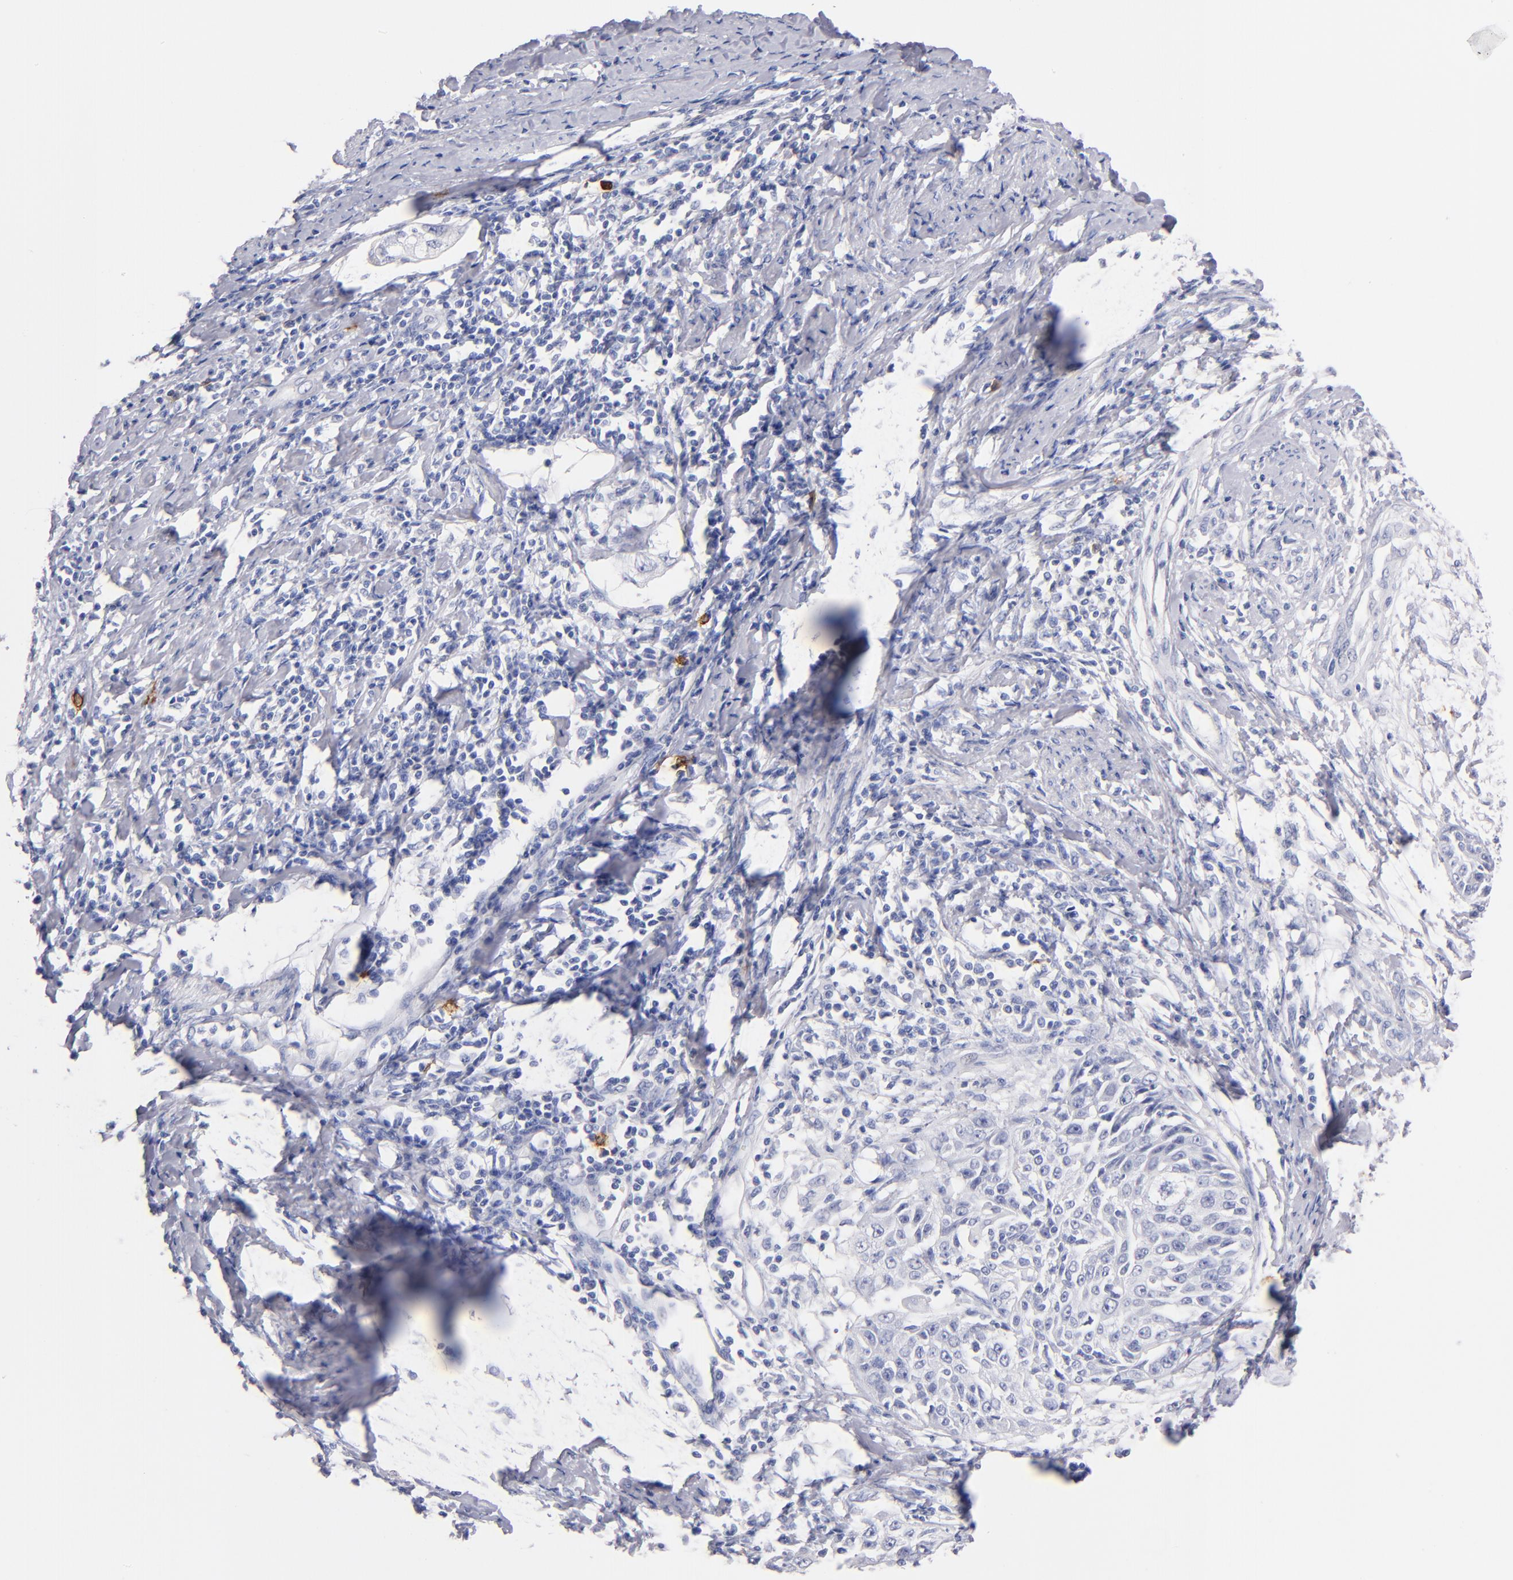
{"staining": {"intensity": "negative", "quantity": "none", "location": "none"}, "tissue": "cervical cancer", "cell_type": "Tumor cells", "image_type": "cancer", "snomed": [{"axis": "morphology", "description": "Squamous cell carcinoma, NOS"}, {"axis": "topography", "description": "Cervix"}], "caption": "This is a micrograph of immunohistochemistry (IHC) staining of cervical squamous cell carcinoma, which shows no expression in tumor cells.", "gene": "KIT", "patient": {"sex": "female", "age": 64}}